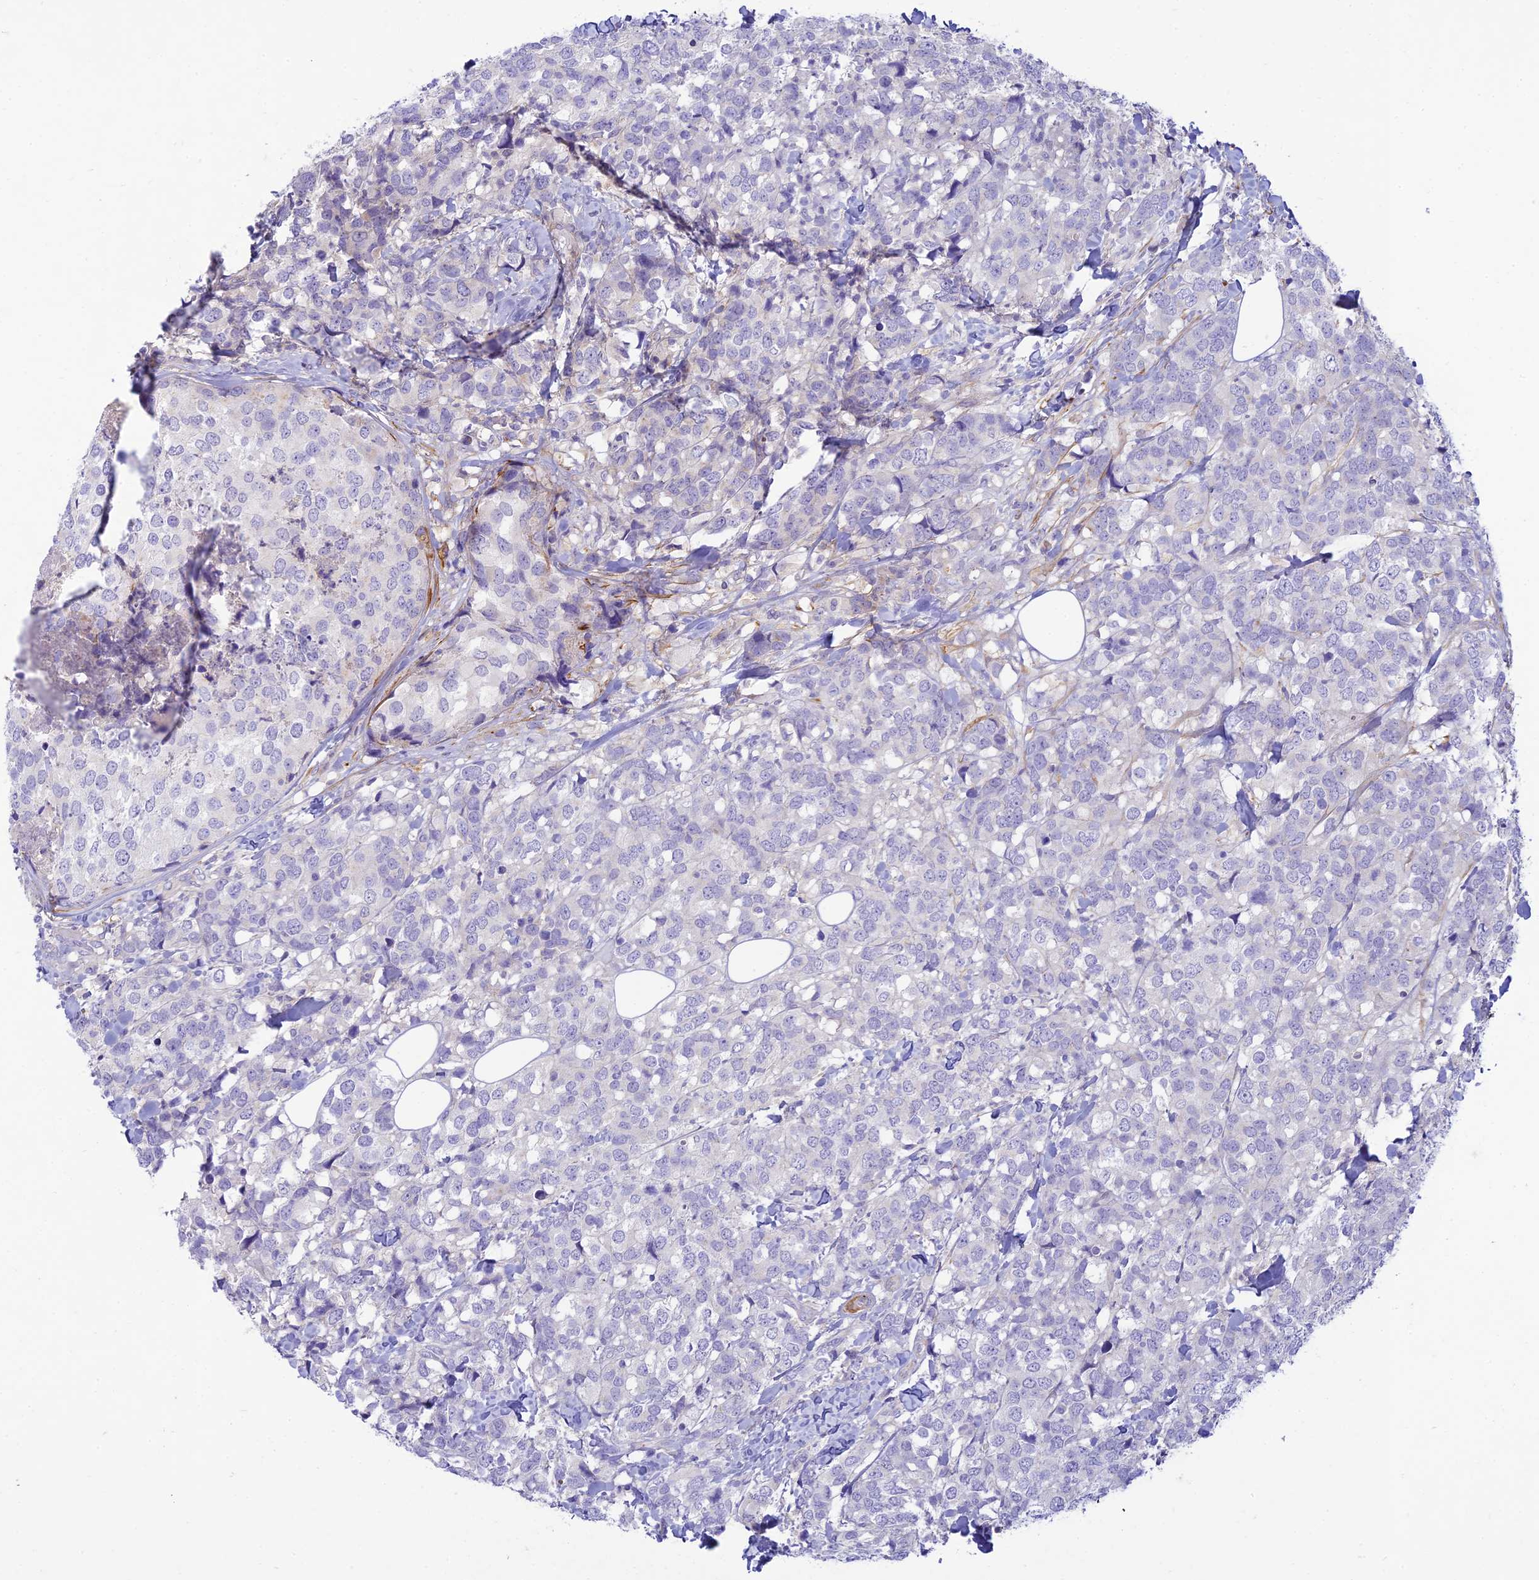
{"staining": {"intensity": "negative", "quantity": "none", "location": "none"}, "tissue": "breast cancer", "cell_type": "Tumor cells", "image_type": "cancer", "snomed": [{"axis": "morphology", "description": "Lobular carcinoma"}, {"axis": "topography", "description": "Breast"}], "caption": "An image of breast lobular carcinoma stained for a protein shows no brown staining in tumor cells.", "gene": "FBXW4", "patient": {"sex": "female", "age": 59}}